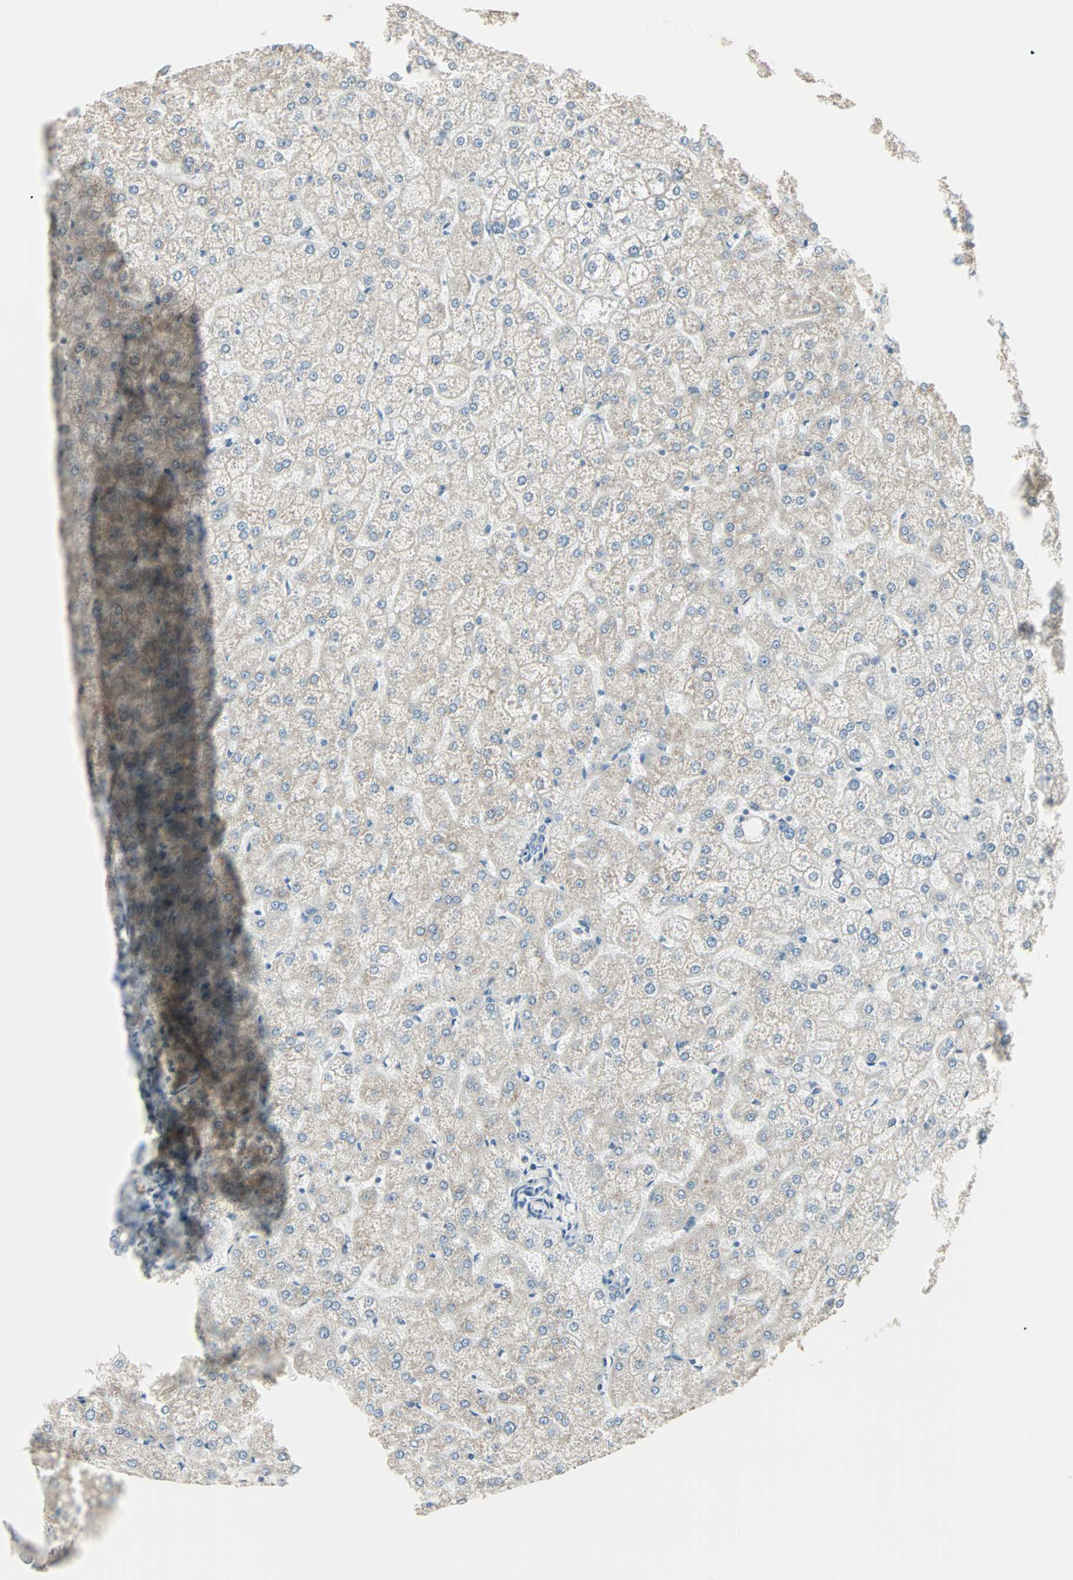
{"staining": {"intensity": "negative", "quantity": "none", "location": "none"}, "tissue": "liver", "cell_type": "Cholangiocytes", "image_type": "normal", "snomed": [{"axis": "morphology", "description": "Normal tissue, NOS"}, {"axis": "topography", "description": "Liver"}], "caption": "This micrograph is of unremarkable liver stained with immunohistochemistry (IHC) to label a protein in brown with the nuclei are counter-stained blue. There is no positivity in cholangiocytes. Nuclei are stained in blue.", "gene": "IDH2", "patient": {"sex": "female", "age": 32}}